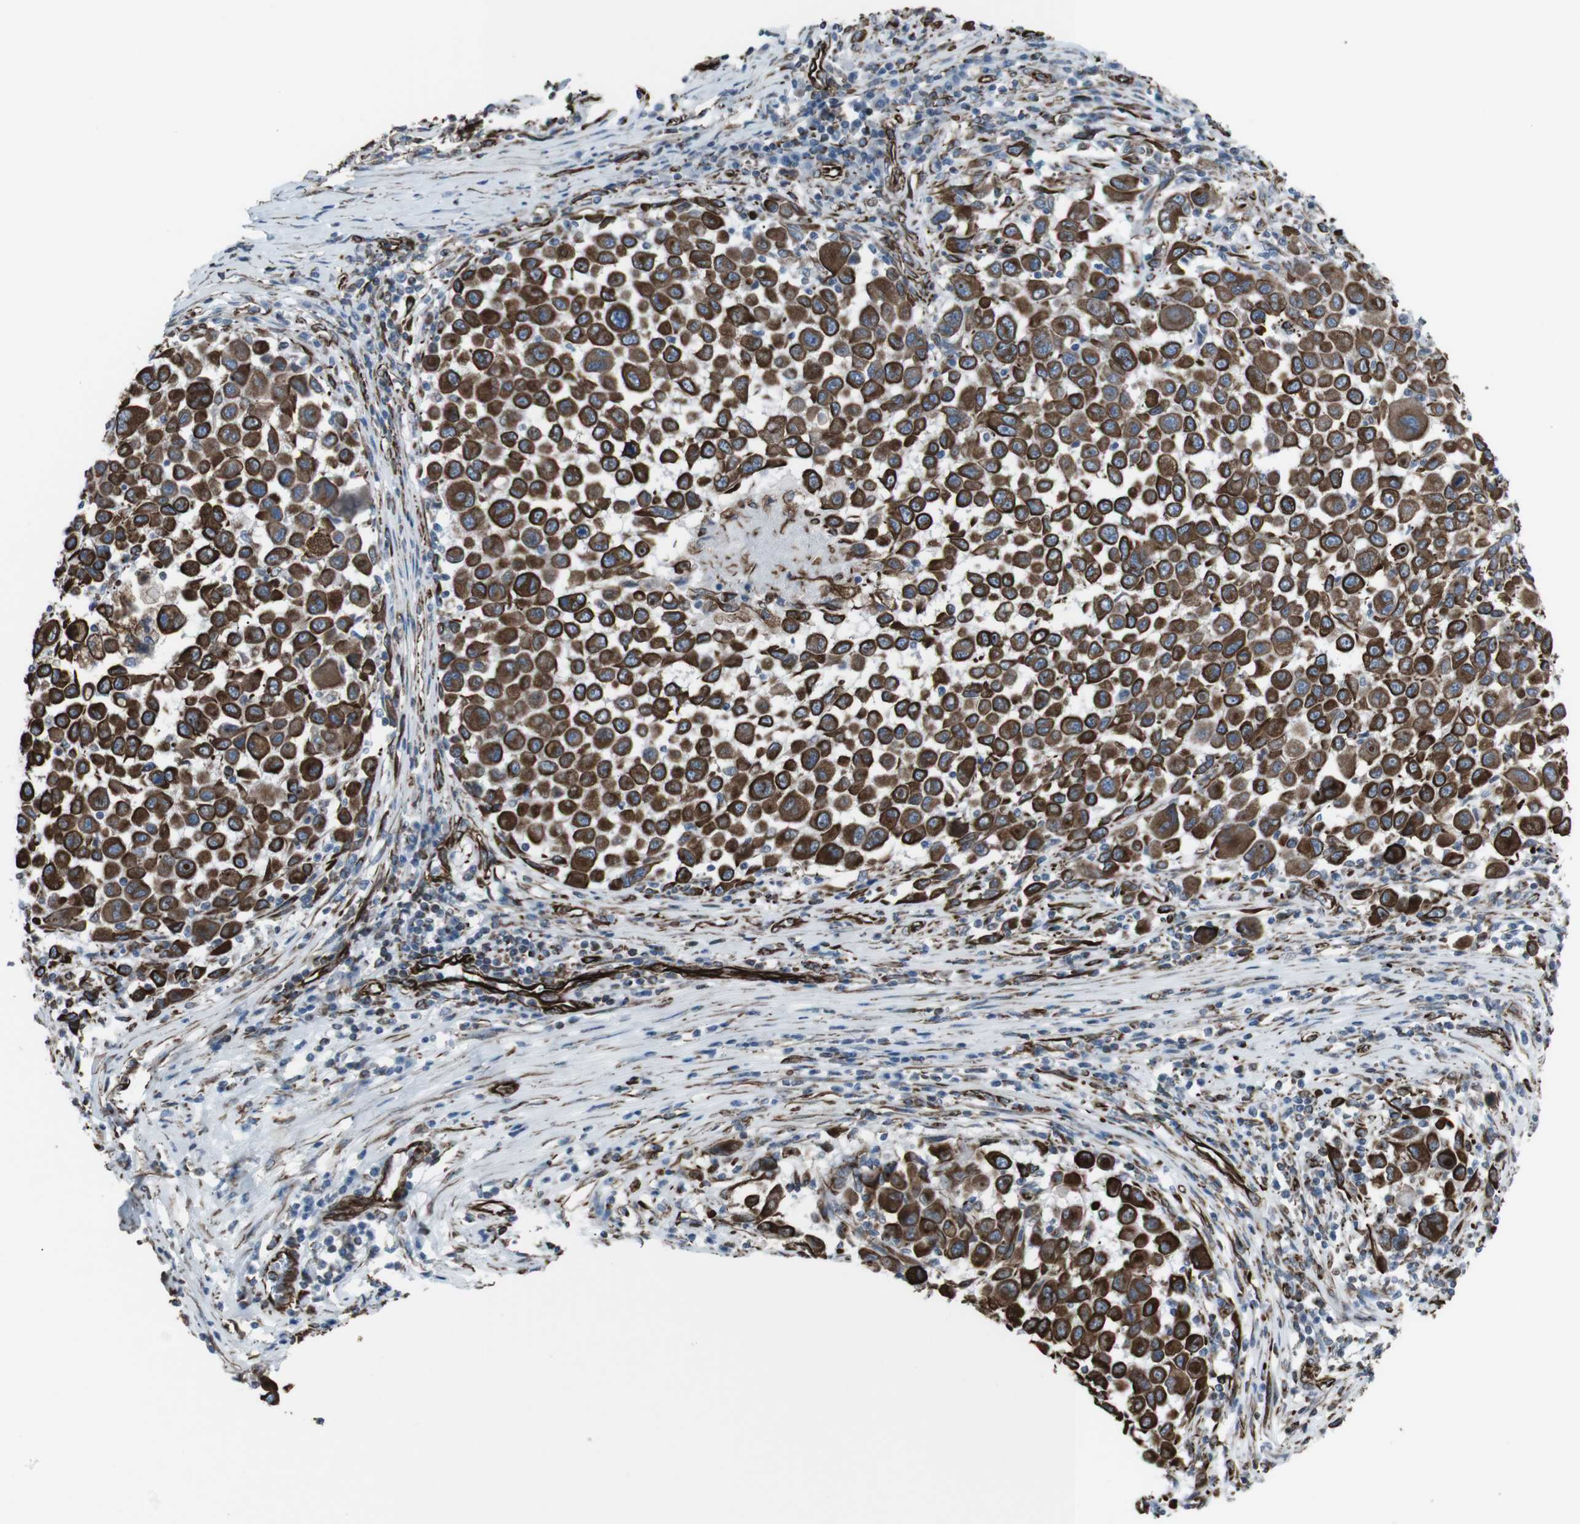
{"staining": {"intensity": "strong", "quantity": ">75%", "location": "cytoplasmic/membranous"}, "tissue": "melanoma", "cell_type": "Tumor cells", "image_type": "cancer", "snomed": [{"axis": "morphology", "description": "Malignant melanoma, Metastatic site"}, {"axis": "topography", "description": "Lymph node"}], "caption": "Melanoma tissue exhibits strong cytoplasmic/membranous positivity in about >75% of tumor cells The staining was performed using DAB to visualize the protein expression in brown, while the nuclei were stained in blue with hematoxylin (Magnification: 20x).", "gene": "ZDHHC6", "patient": {"sex": "male", "age": 61}}